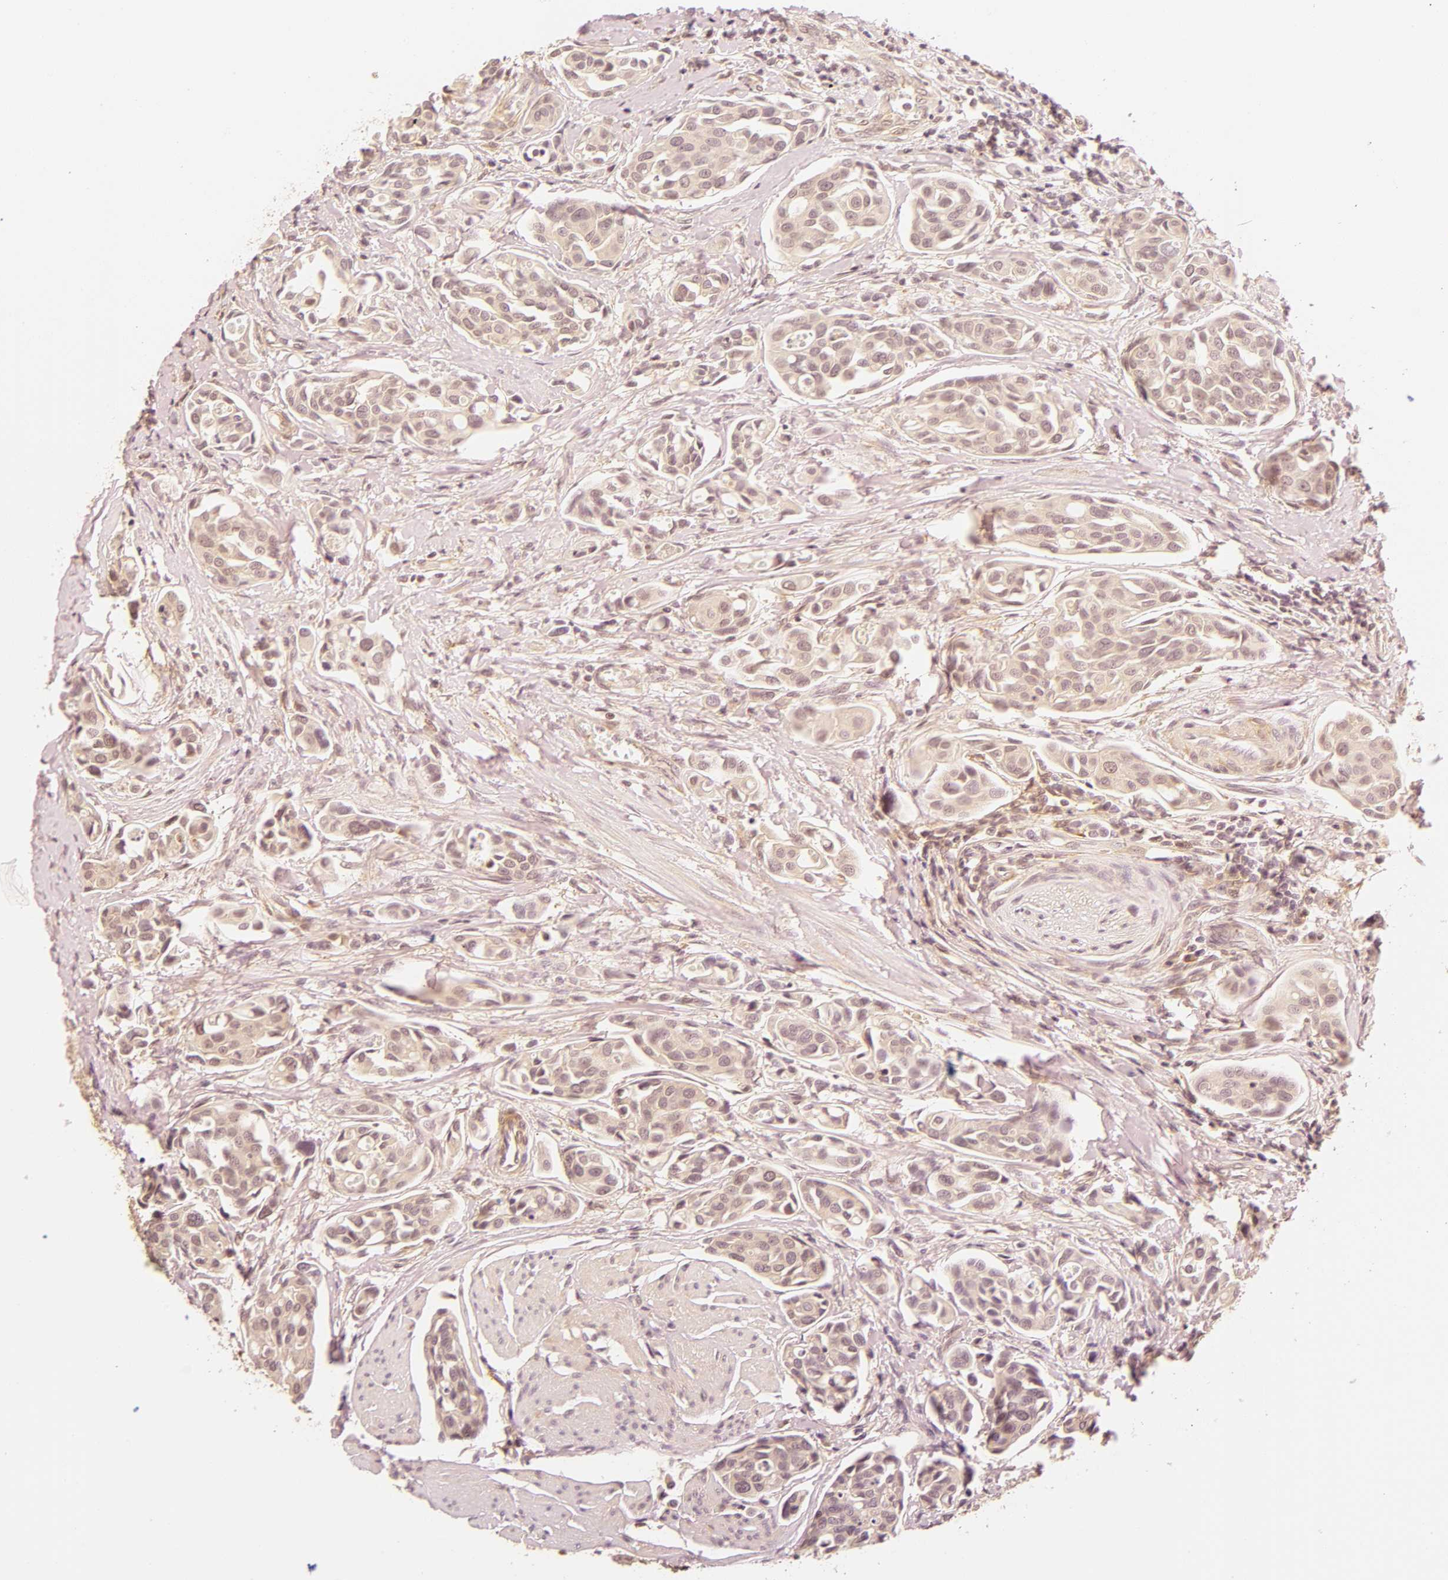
{"staining": {"intensity": "negative", "quantity": "none", "location": "none"}, "tissue": "urothelial cancer", "cell_type": "Tumor cells", "image_type": "cancer", "snomed": [{"axis": "morphology", "description": "Urothelial carcinoma, High grade"}, {"axis": "topography", "description": "Urinary bladder"}], "caption": "High magnification brightfield microscopy of urothelial carcinoma (high-grade) stained with DAB (3,3'-diaminobenzidine) (brown) and counterstained with hematoxylin (blue): tumor cells show no significant expression.", "gene": "PDE5A", "patient": {"sex": "male", "age": 78}}